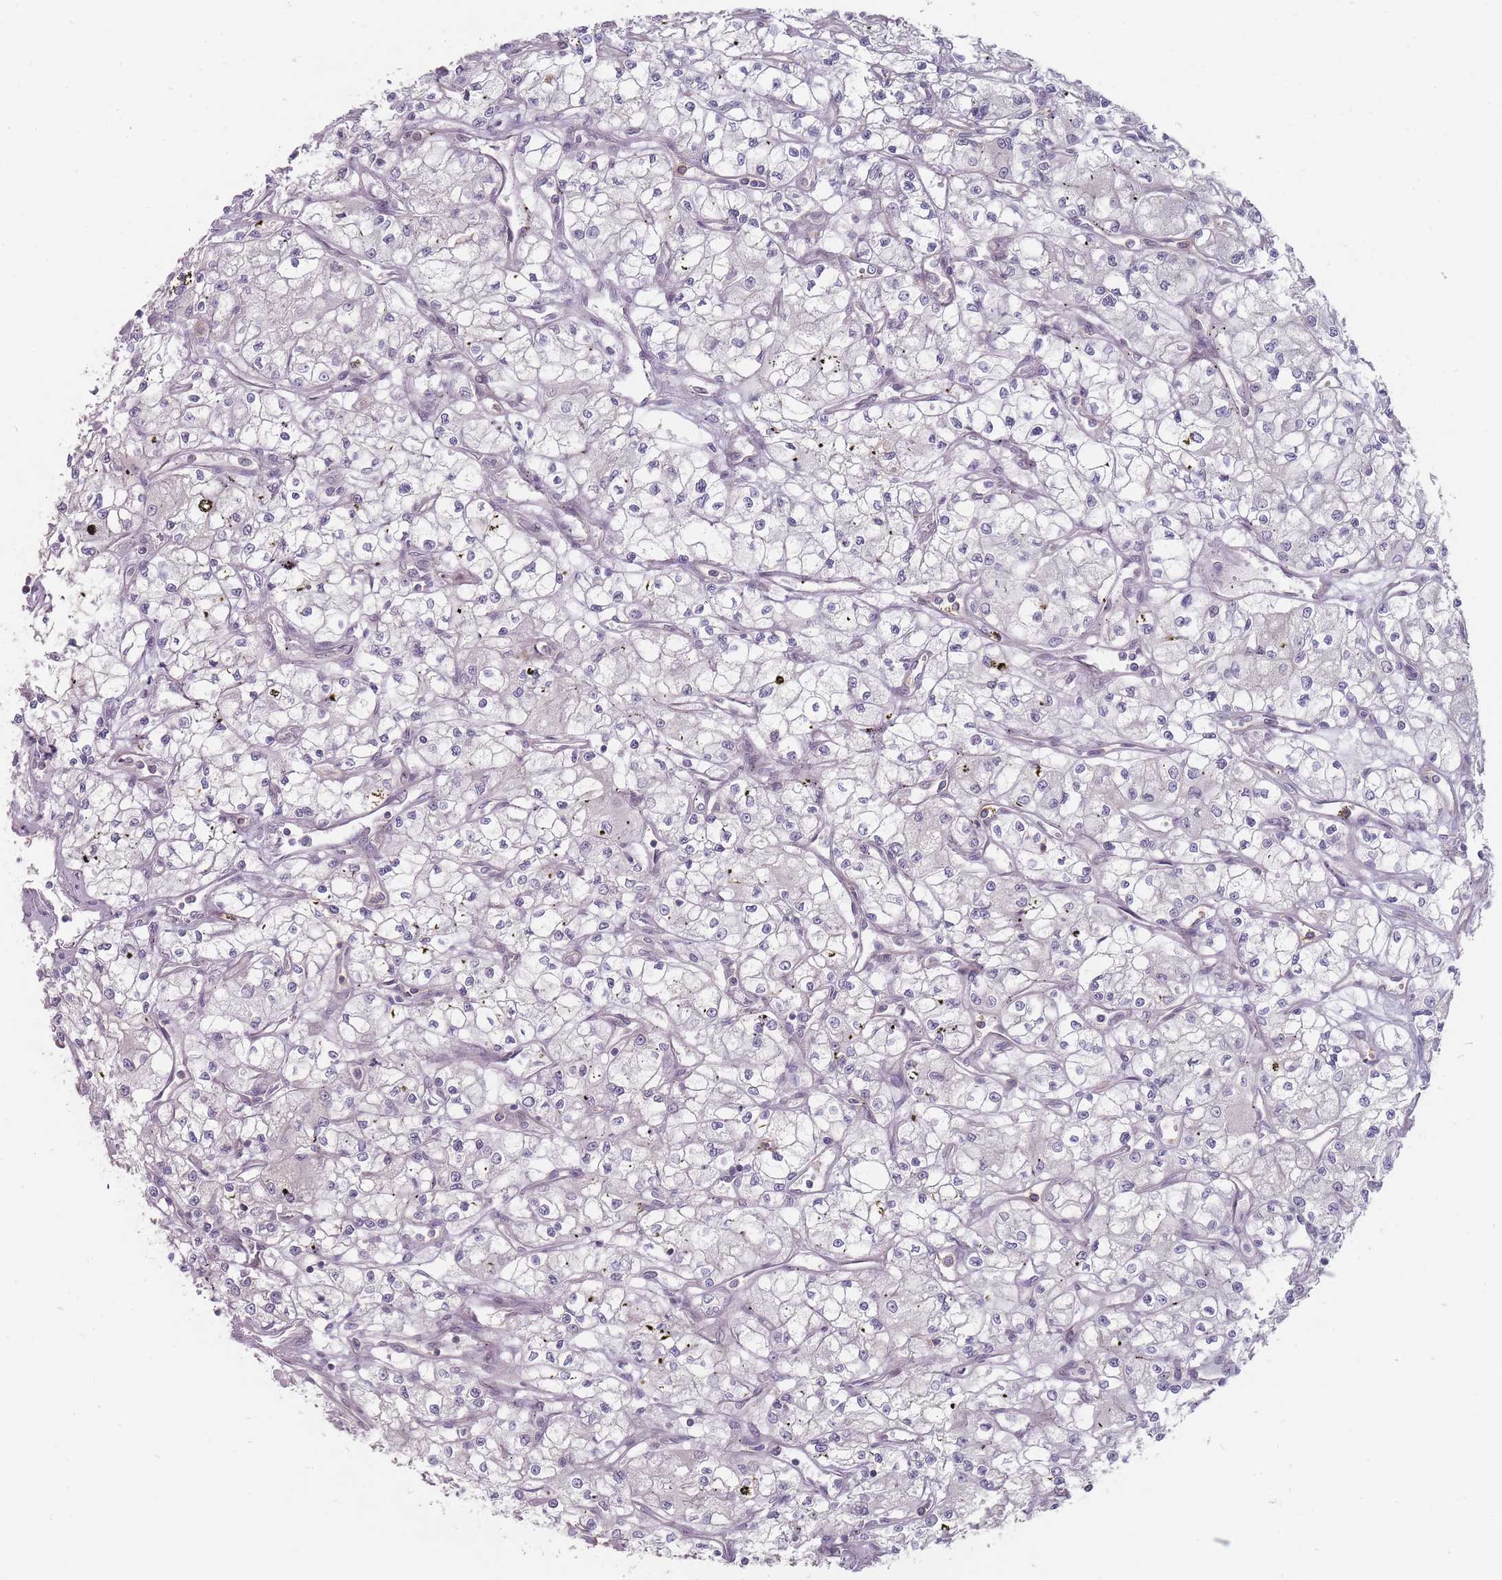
{"staining": {"intensity": "negative", "quantity": "none", "location": "none"}, "tissue": "renal cancer", "cell_type": "Tumor cells", "image_type": "cancer", "snomed": [{"axis": "morphology", "description": "Adenocarcinoma, NOS"}, {"axis": "topography", "description": "Kidney"}], "caption": "This micrograph is of renal adenocarcinoma stained with IHC to label a protein in brown with the nuclei are counter-stained blue. There is no positivity in tumor cells.", "gene": "PCDH12", "patient": {"sex": "male", "age": 59}}